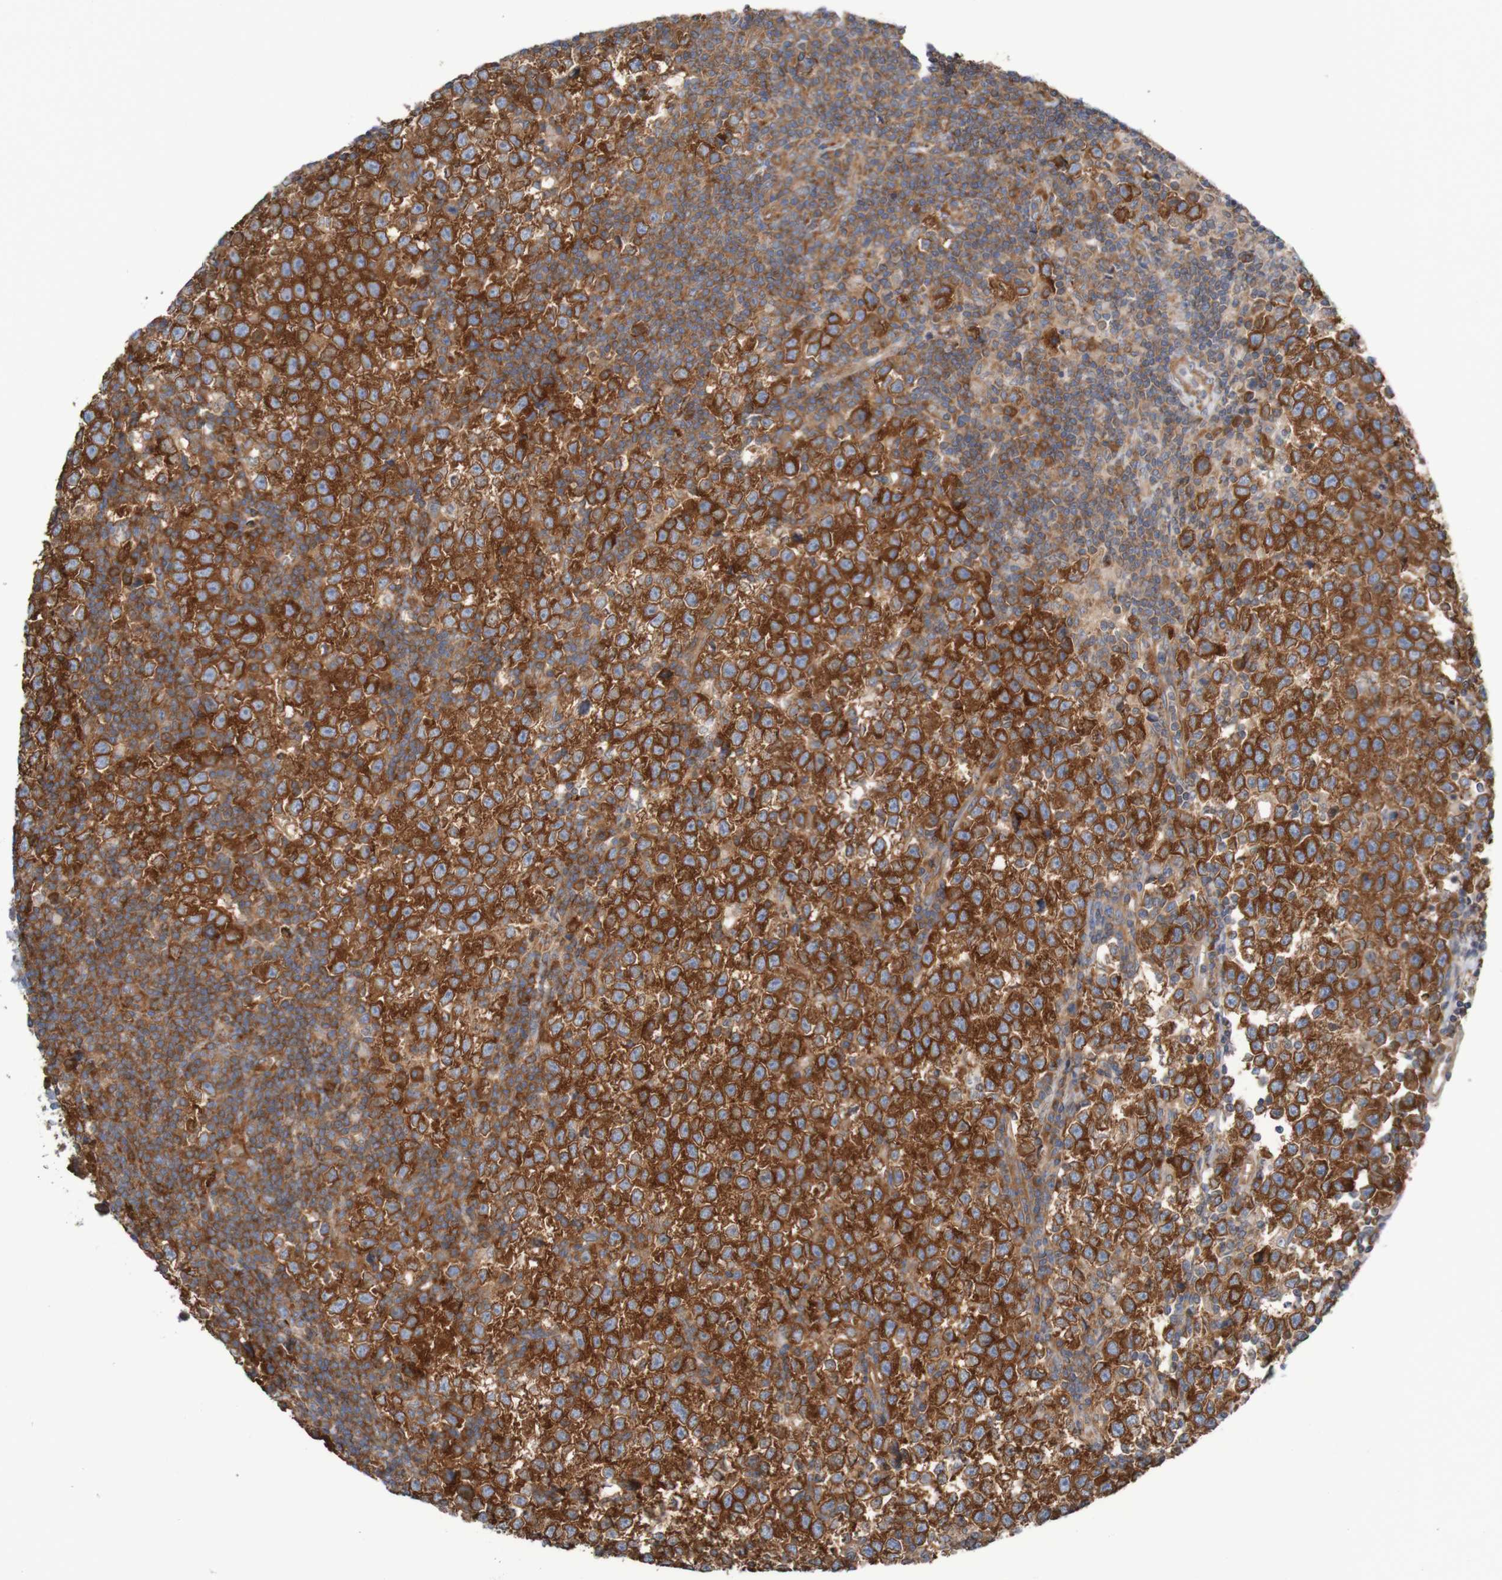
{"staining": {"intensity": "strong", "quantity": ">75%", "location": "cytoplasmic/membranous"}, "tissue": "testis cancer", "cell_type": "Tumor cells", "image_type": "cancer", "snomed": [{"axis": "morphology", "description": "Seminoma, NOS"}, {"axis": "topography", "description": "Testis"}], "caption": "Immunohistochemical staining of testis cancer demonstrates high levels of strong cytoplasmic/membranous expression in about >75% of tumor cells.", "gene": "LRRC47", "patient": {"sex": "male", "age": 43}}